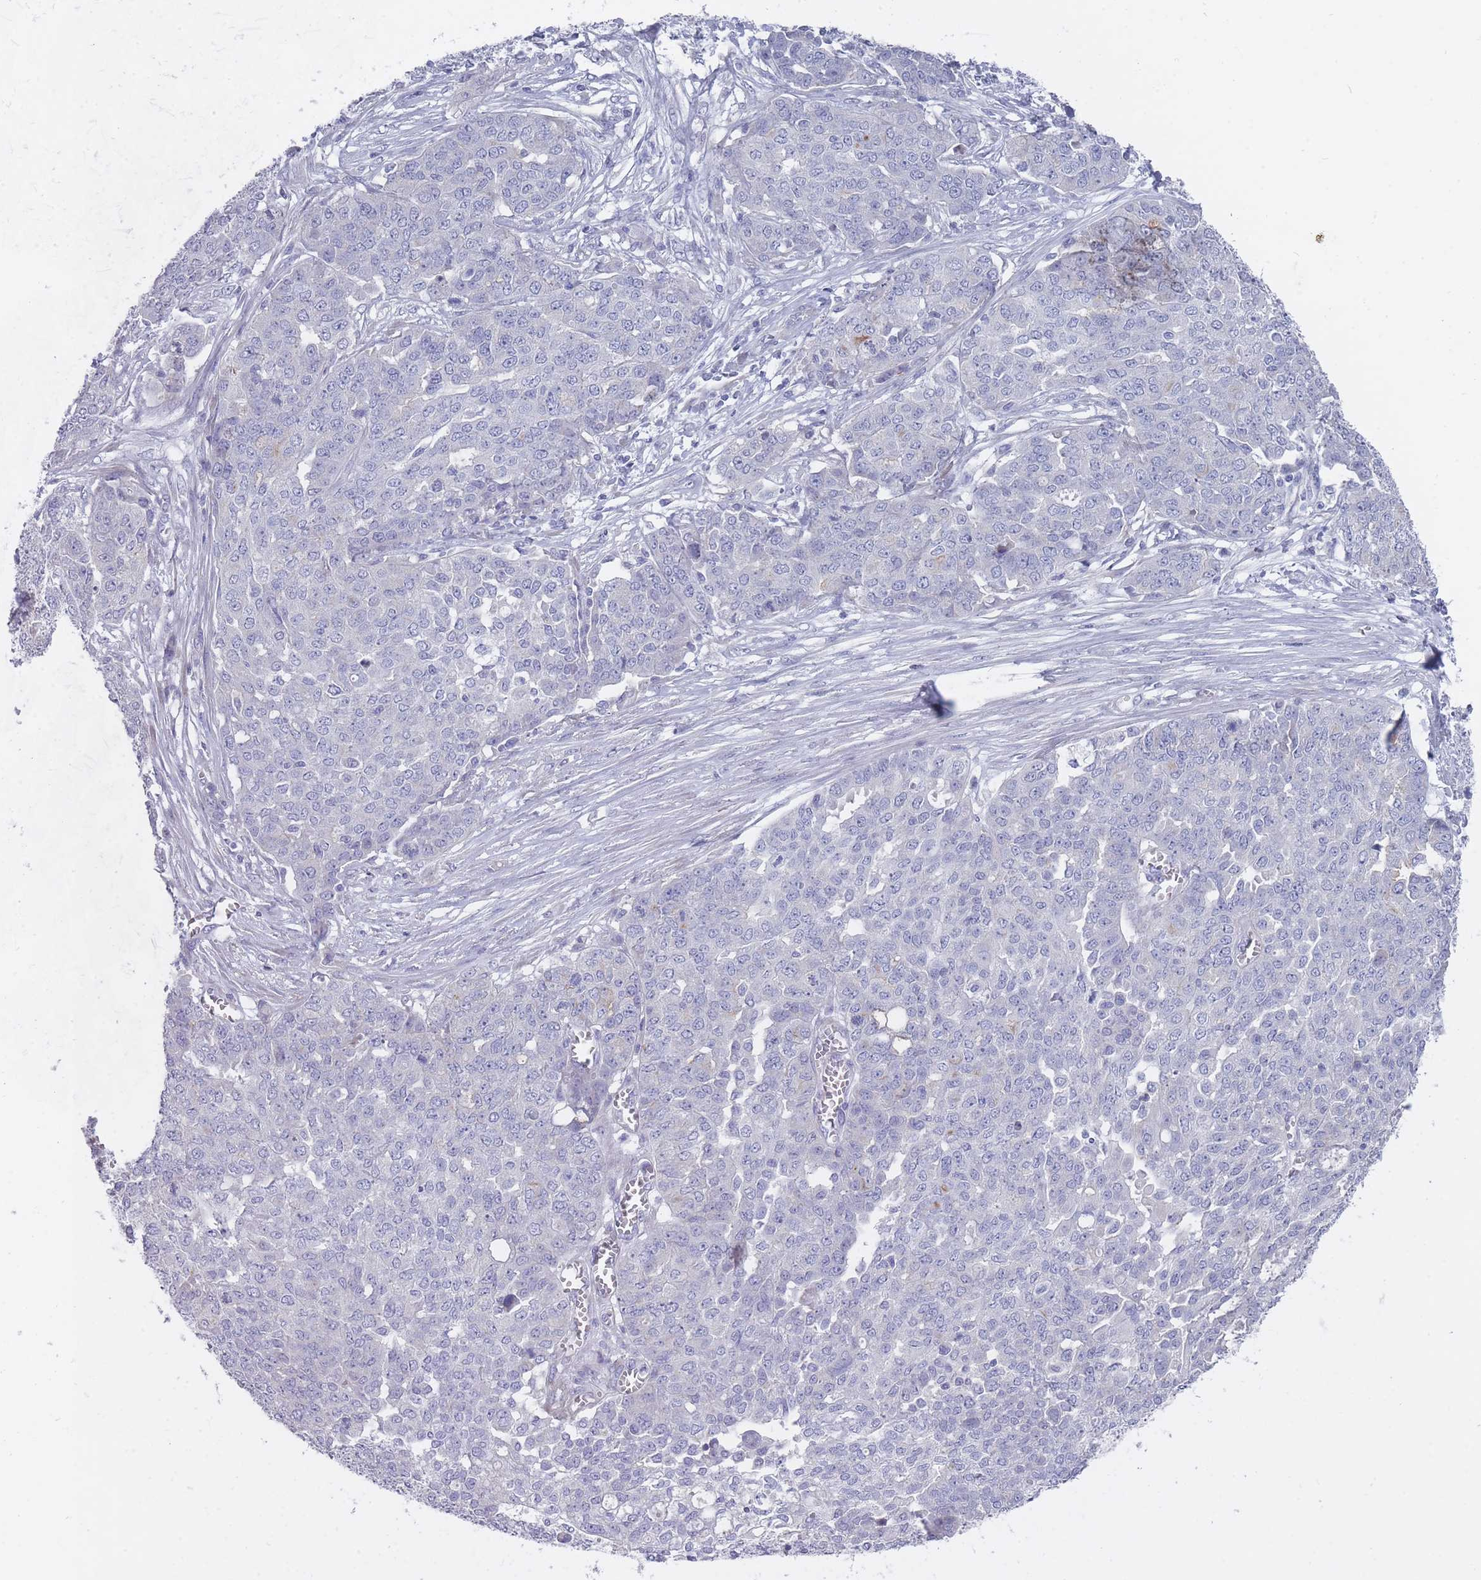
{"staining": {"intensity": "negative", "quantity": "none", "location": "none"}, "tissue": "ovarian cancer", "cell_type": "Tumor cells", "image_type": "cancer", "snomed": [{"axis": "morphology", "description": "Cystadenocarcinoma, serous, NOS"}, {"axis": "topography", "description": "Soft tissue"}, {"axis": "topography", "description": "Ovary"}], "caption": "A micrograph of human ovarian cancer is negative for staining in tumor cells.", "gene": "PIGU", "patient": {"sex": "female", "age": 57}}